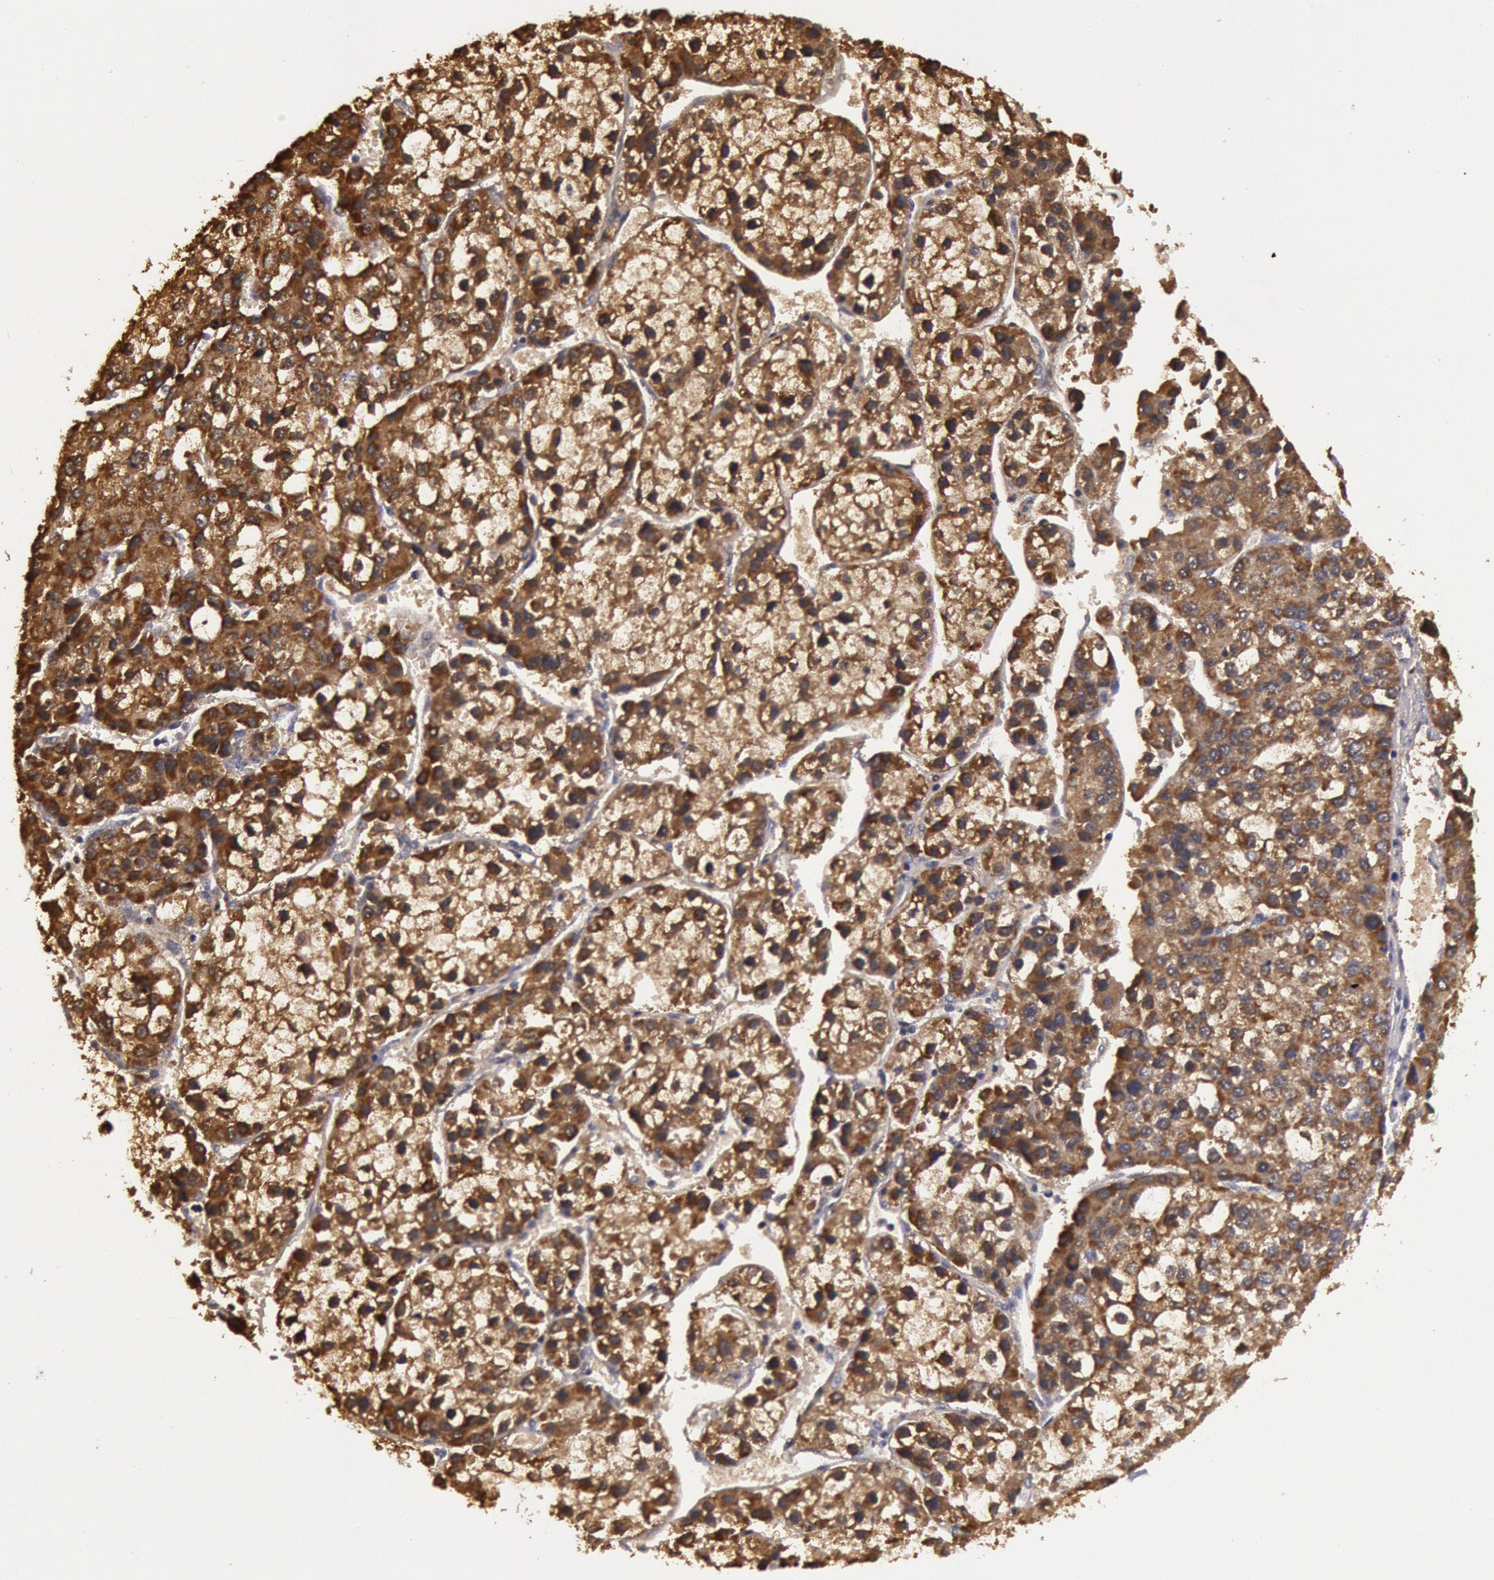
{"staining": {"intensity": "strong", "quantity": ">75%", "location": "cytoplasmic/membranous"}, "tissue": "liver cancer", "cell_type": "Tumor cells", "image_type": "cancer", "snomed": [{"axis": "morphology", "description": "Carcinoma, Hepatocellular, NOS"}, {"axis": "topography", "description": "Liver"}], "caption": "Liver cancer (hepatocellular carcinoma) stained with a brown dye reveals strong cytoplasmic/membranous positive expression in approximately >75% of tumor cells.", "gene": "MPST", "patient": {"sex": "female", "age": 66}}